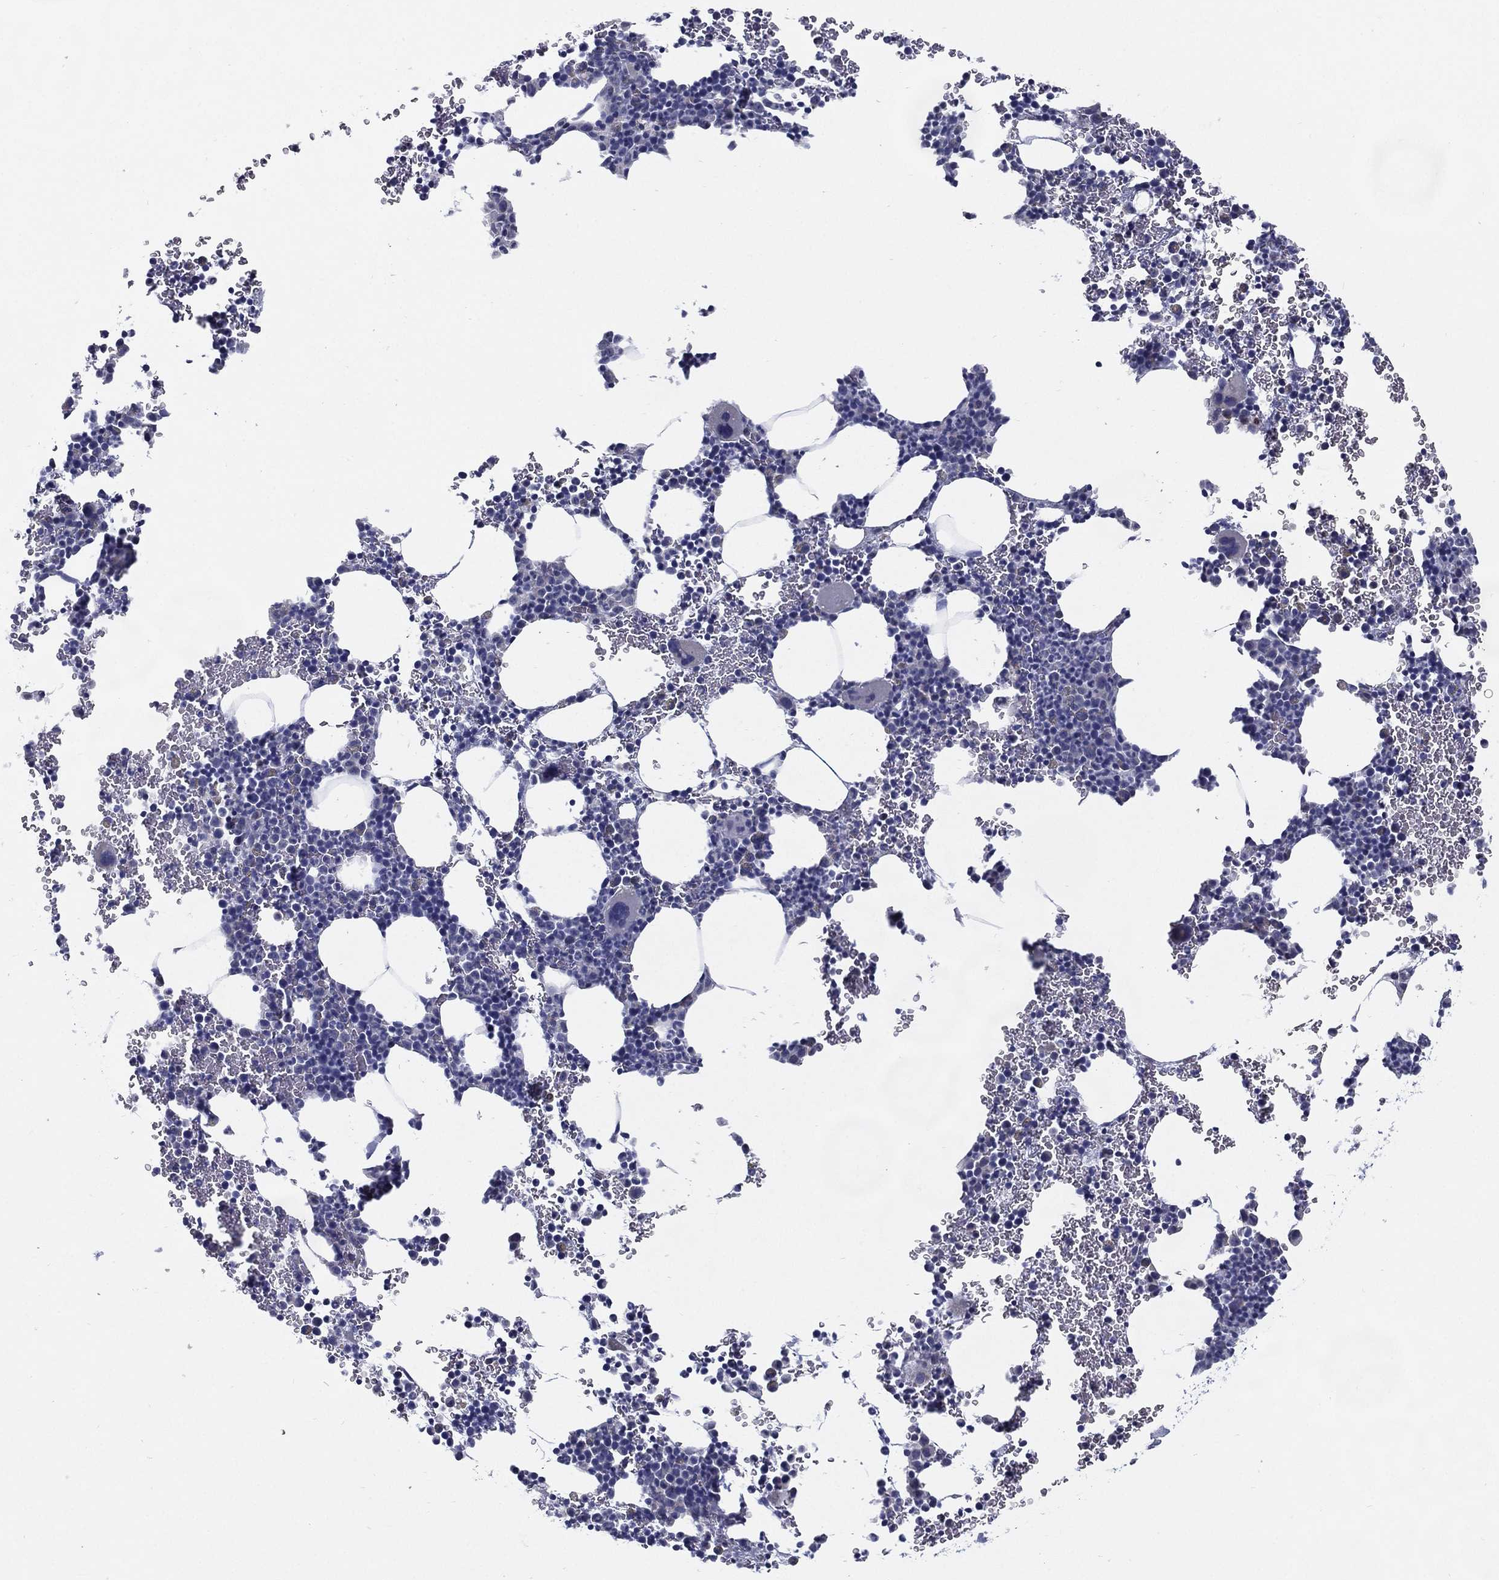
{"staining": {"intensity": "negative", "quantity": "none", "location": "none"}, "tissue": "bone marrow", "cell_type": "Hematopoietic cells", "image_type": "normal", "snomed": [{"axis": "morphology", "description": "Normal tissue, NOS"}, {"axis": "topography", "description": "Bone marrow"}], "caption": "An image of bone marrow stained for a protein reveals no brown staining in hematopoietic cells.", "gene": "C19orf18", "patient": {"sex": "male", "age": 45}}